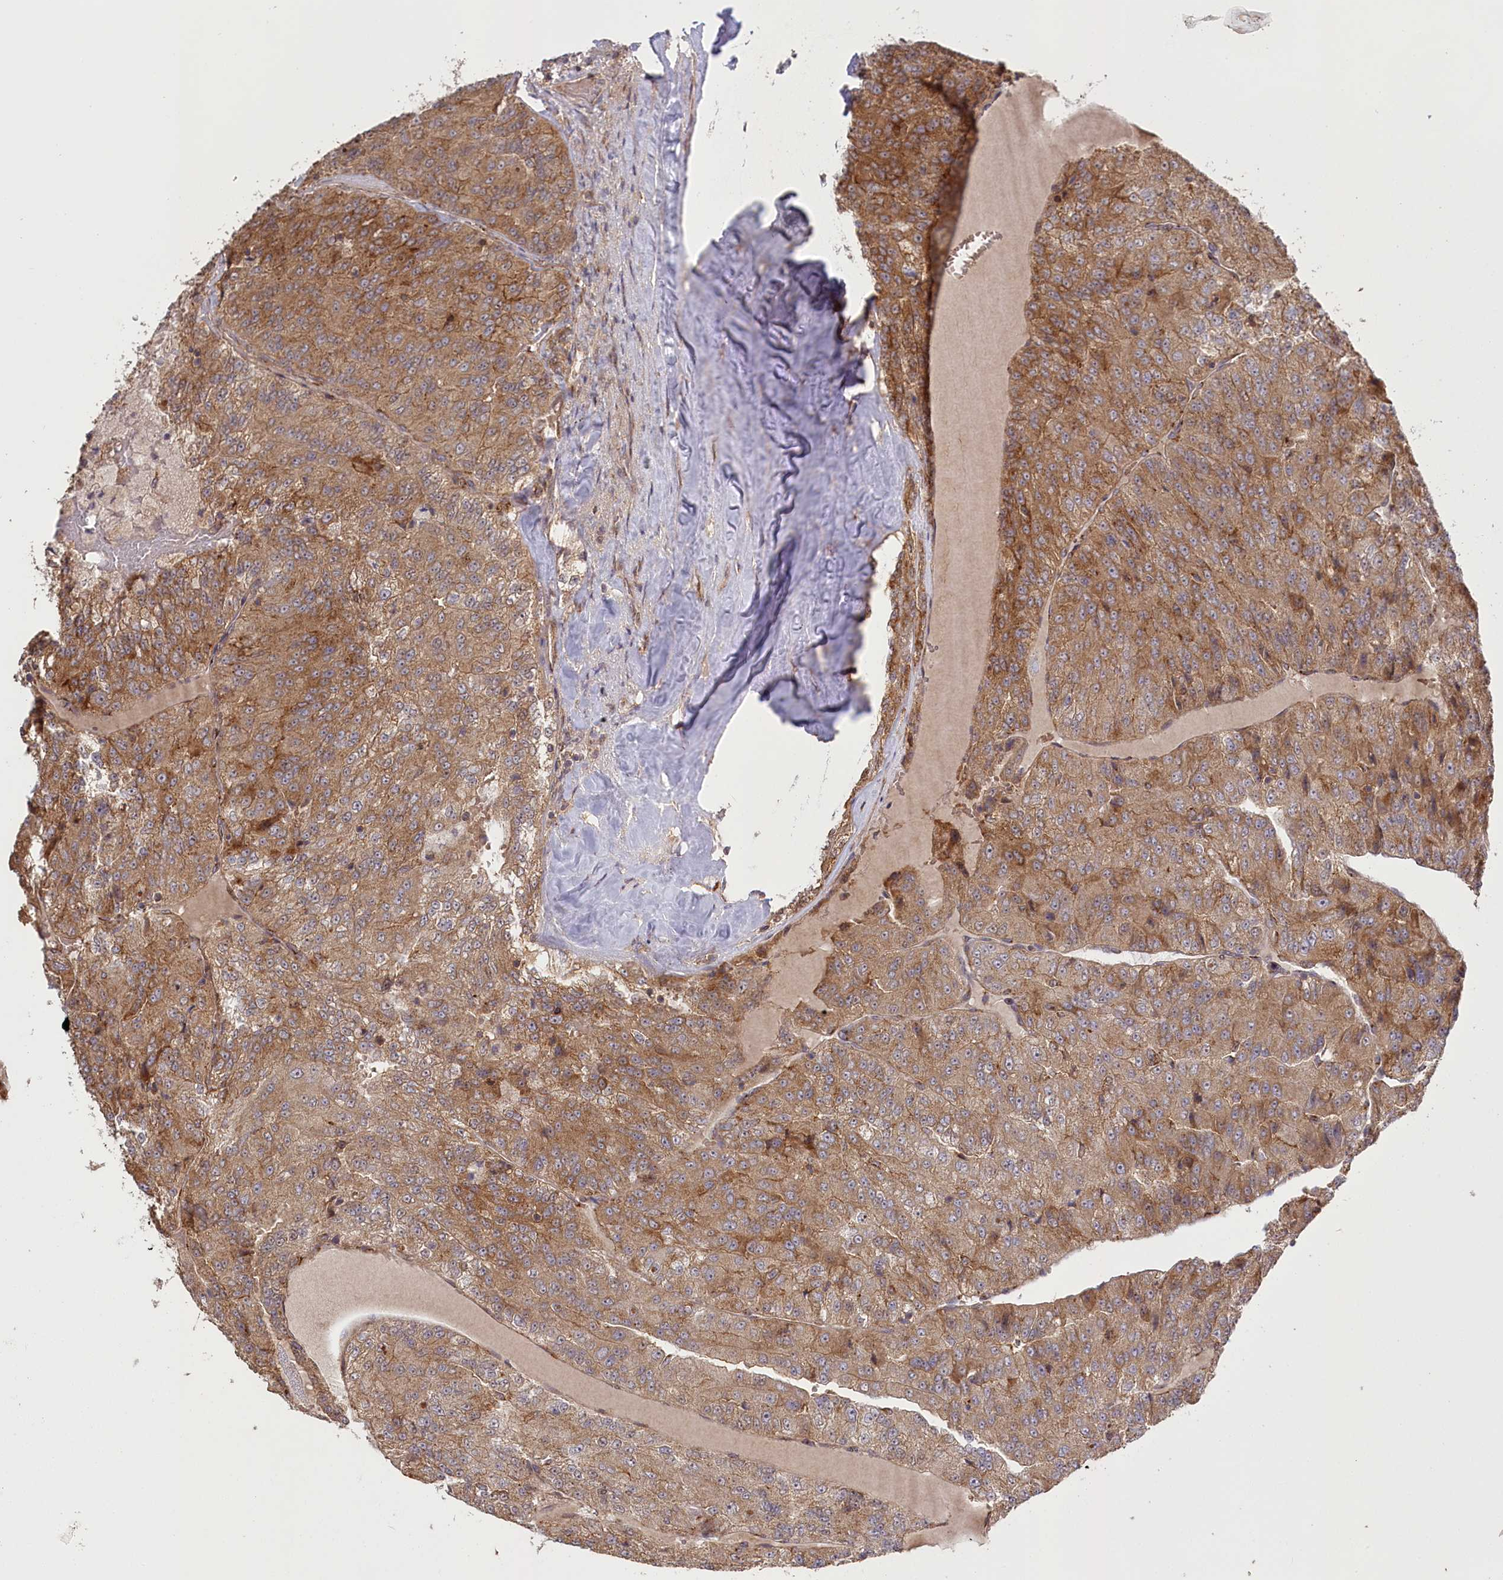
{"staining": {"intensity": "moderate", "quantity": ">75%", "location": "cytoplasmic/membranous"}, "tissue": "renal cancer", "cell_type": "Tumor cells", "image_type": "cancer", "snomed": [{"axis": "morphology", "description": "Adenocarcinoma, NOS"}, {"axis": "topography", "description": "Kidney"}], "caption": "Moderate cytoplasmic/membranous protein expression is identified in approximately >75% of tumor cells in renal cancer.", "gene": "CCDC91", "patient": {"sex": "female", "age": 63}}